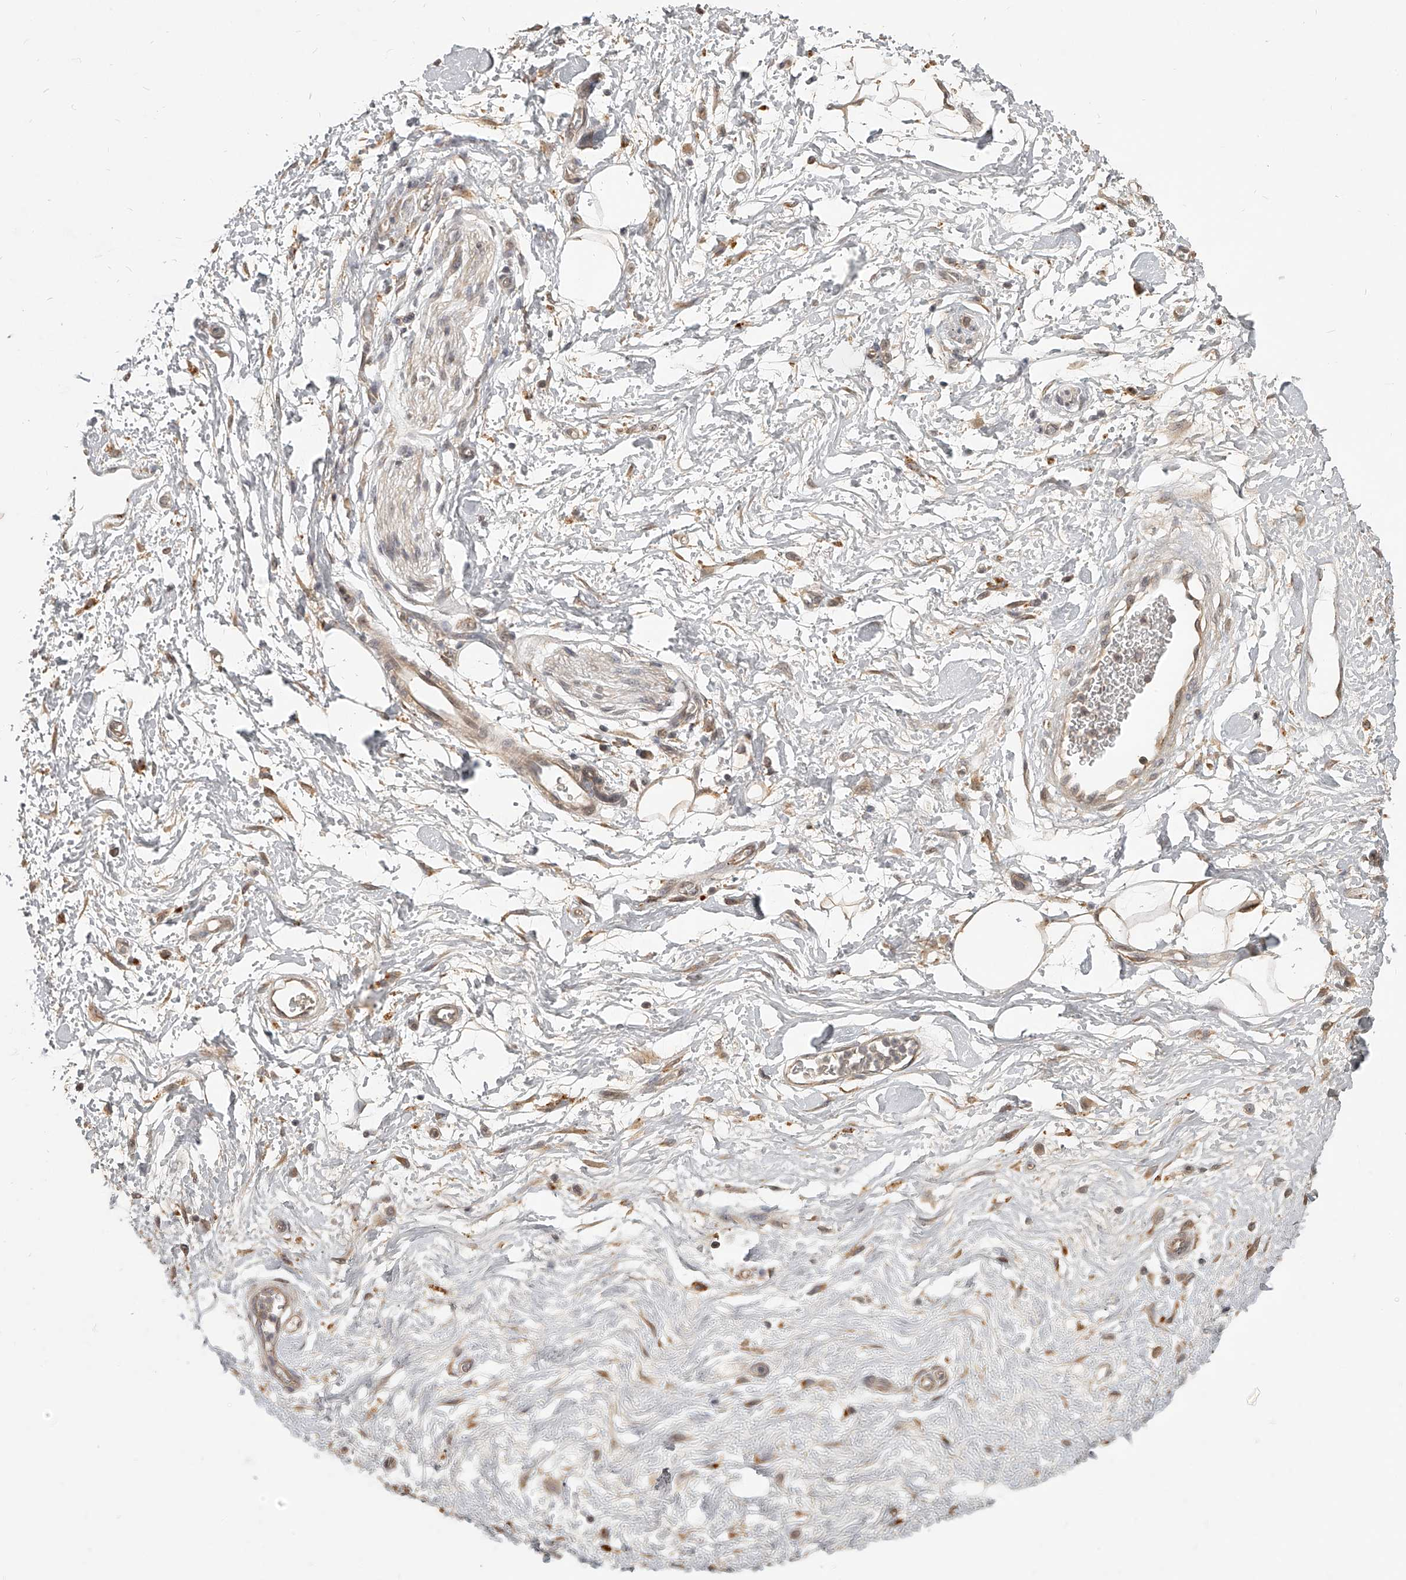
{"staining": {"intensity": "moderate", "quantity": ">75%", "location": "cytoplasmic/membranous"}, "tissue": "adipose tissue", "cell_type": "Adipocytes", "image_type": "normal", "snomed": [{"axis": "morphology", "description": "Normal tissue, NOS"}, {"axis": "morphology", "description": "Adenocarcinoma, NOS"}, {"axis": "topography", "description": "Pancreas"}, {"axis": "topography", "description": "Peripheral nerve tissue"}], "caption": "Immunohistochemistry (DAB (3,3'-diaminobenzidine)) staining of unremarkable adipose tissue exhibits moderate cytoplasmic/membranous protein expression in about >75% of adipocytes. (Brightfield microscopy of DAB IHC at high magnification).", "gene": "SLC37A1", "patient": {"sex": "male", "age": 59}}